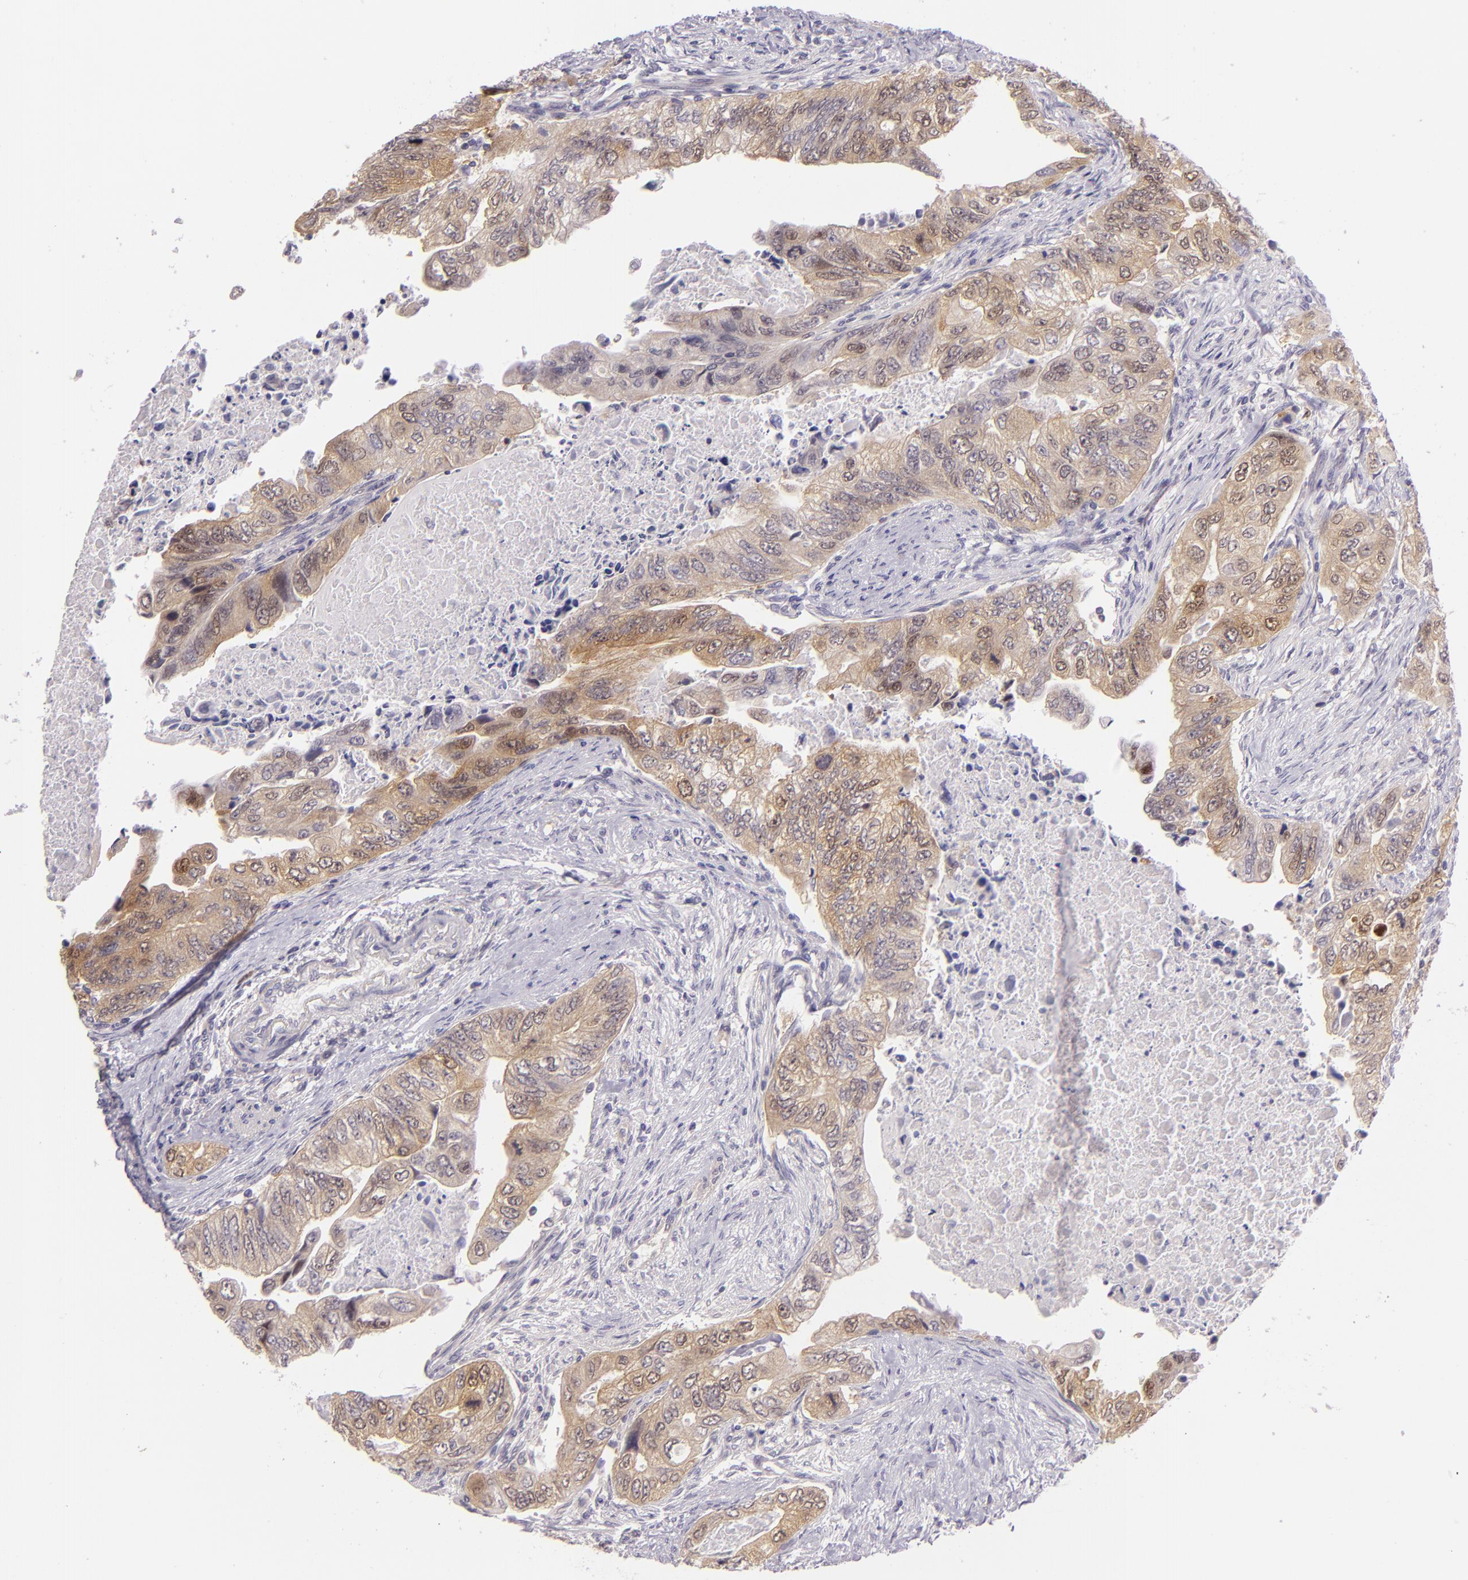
{"staining": {"intensity": "moderate", "quantity": ">75%", "location": "cytoplasmic/membranous,nuclear"}, "tissue": "colorectal cancer", "cell_type": "Tumor cells", "image_type": "cancer", "snomed": [{"axis": "morphology", "description": "Adenocarcinoma, NOS"}, {"axis": "topography", "description": "Colon"}], "caption": "Immunohistochemistry of colorectal adenocarcinoma exhibits medium levels of moderate cytoplasmic/membranous and nuclear staining in about >75% of tumor cells. (IHC, brightfield microscopy, high magnification).", "gene": "CSE1L", "patient": {"sex": "female", "age": 11}}